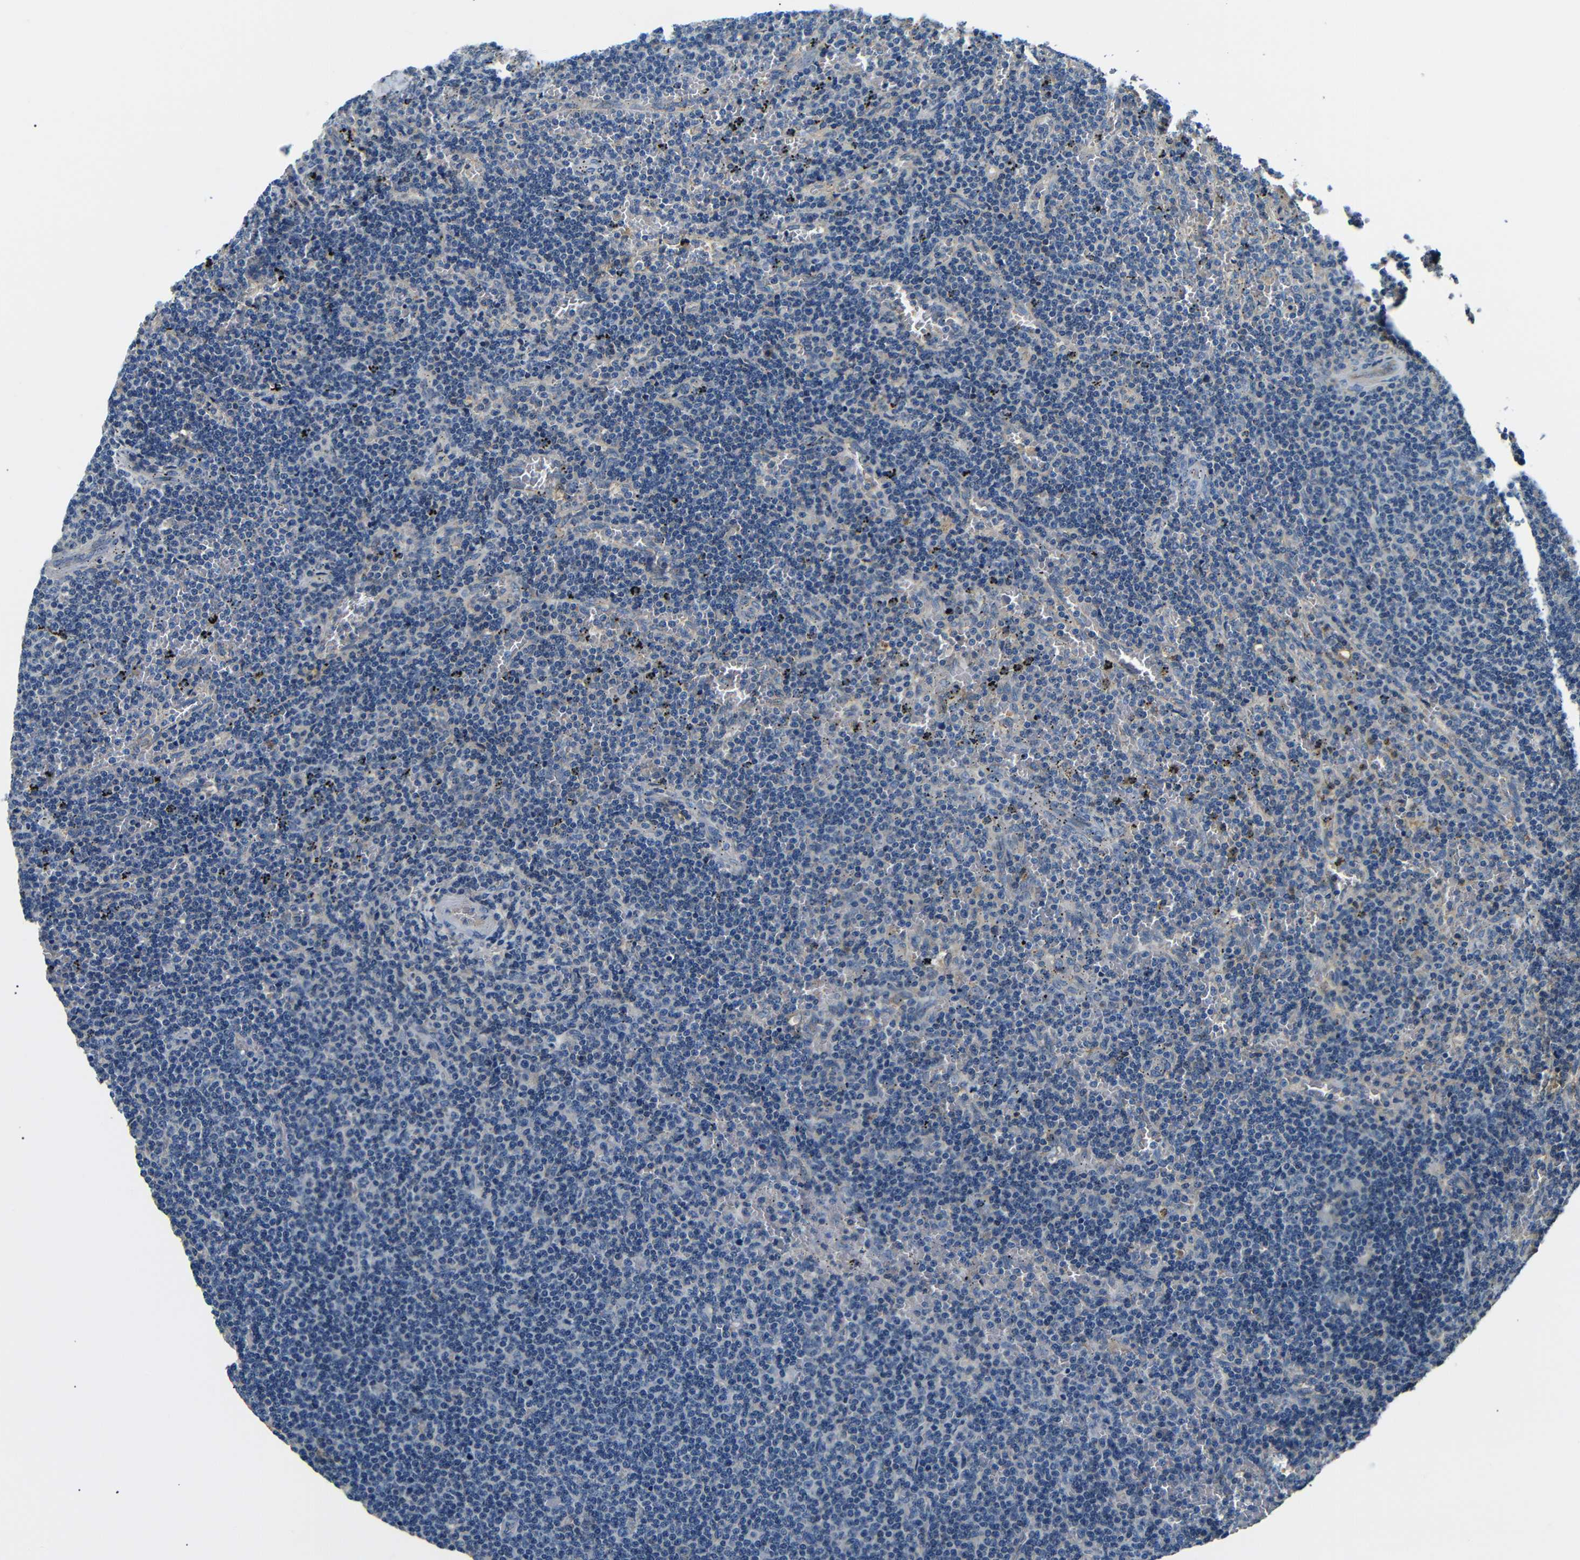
{"staining": {"intensity": "negative", "quantity": "none", "location": "none"}, "tissue": "lymphoma", "cell_type": "Tumor cells", "image_type": "cancer", "snomed": [{"axis": "morphology", "description": "Malignant lymphoma, non-Hodgkin's type, Low grade"}, {"axis": "topography", "description": "Spleen"}], "caption": "Immunohistochemistry (IHC) photomicrograph of human lymphoma stained for a protein (brown), which displays no expression in tumor cells.", "gene": "LHCGR", "patient": {"sex": "female", "age": 50}}